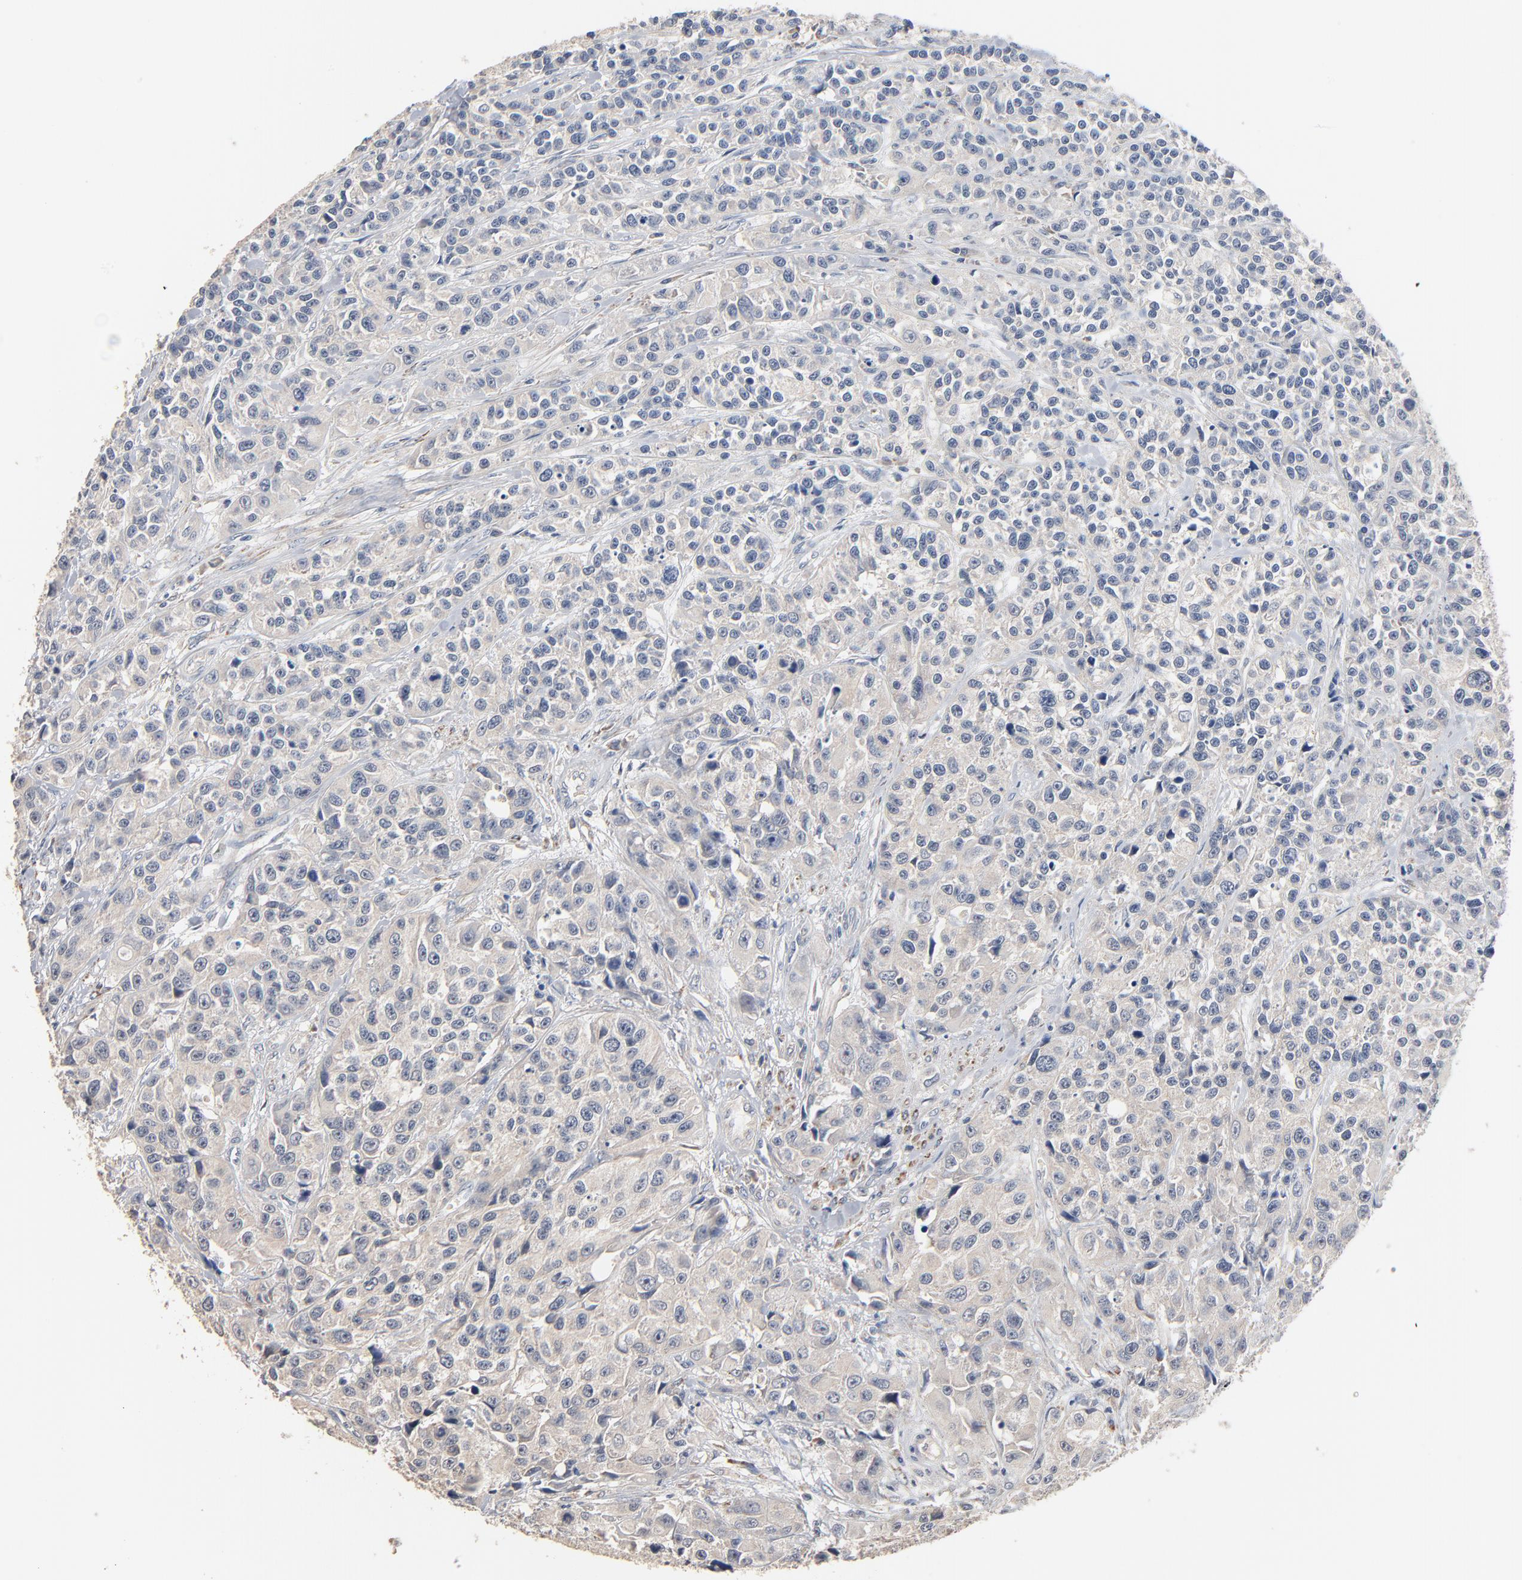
{"staining": {"intensity": "negative", "quantity": "none", "location": "none"}, "tissue": "urothelial cancer", "cell_type": "Tumor cells", "image_type": "cancer", "snomed": [{"axis": "morphology", "description": "Urothelial carcinoma, High grade"}, {"axis": "topography", "description": "Urinary bladder"}], "caption": "Immunohistochemical staining of human urothelial cancer shows no significant staining in tumor cells. (Stains: DAB (3,3'-diaminobenzidine) immunohistochemistry with hematoxylin counter stain, Microscopy: brightfield microscopy at high magnification).", "gene": "ZDHHC8", "patient": {"sex": "female", "age": 81}}